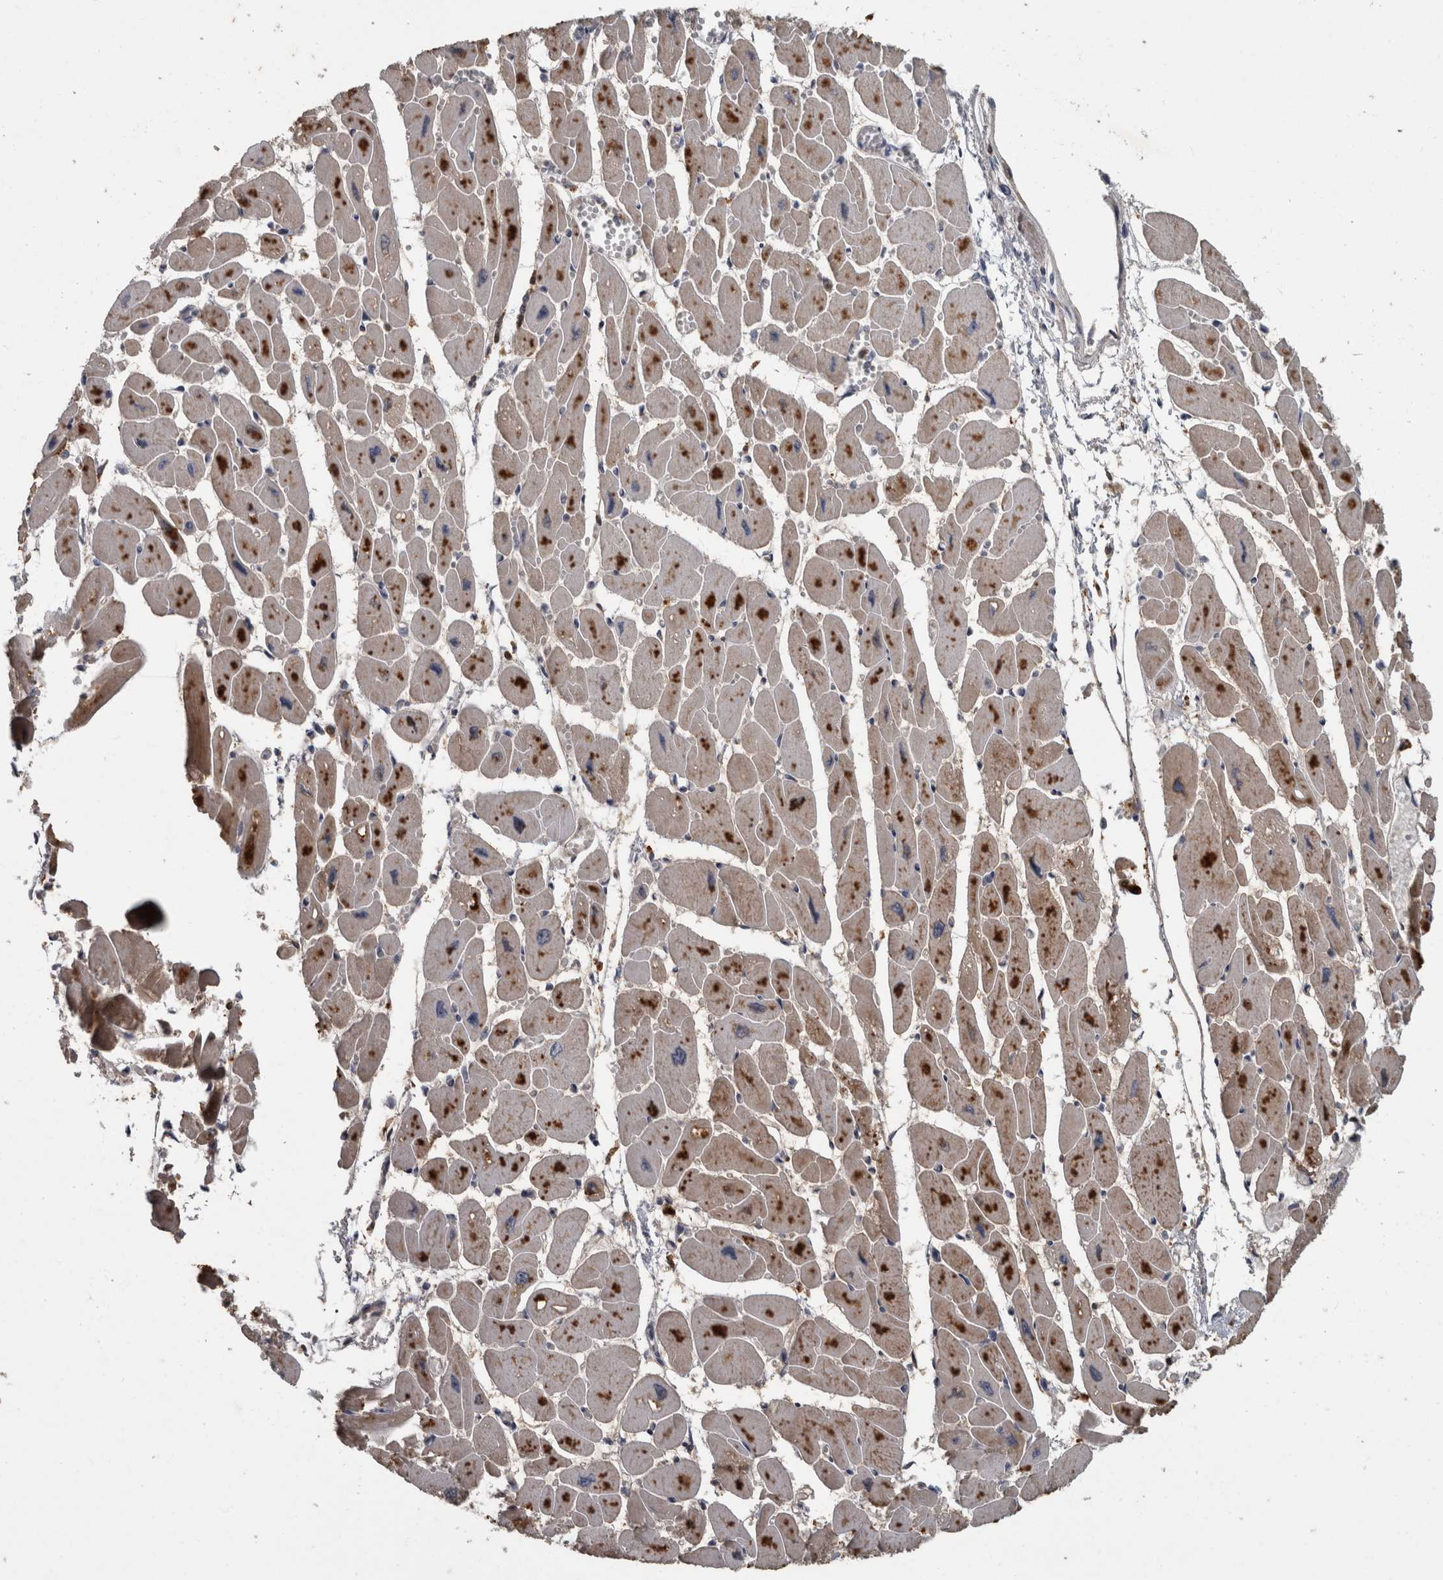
{"staining": {"intensity": "moderate", "quantity": ">75%", "location": "cytoplasmic/membranous"}, "tissue": "heart muscle", "cell_type": "Cardiomyocytes", "image_type": "normal", "snomed": [{"axis": "morphology", "description": "Normal tissue, NOS"}, {"axis": "topography", "description": "Heart"}], "caption": "Immunohistochemical staining of normal heart muscle demonstrates >75% levels of moderate cytoplasmic/membranous protein staining in approximately >75% of cardiomyocytes. The staining is performed using DAB (3,3'-diaminobenzidine) brown chromogen to label protein expression. The nuclei are counter-stained blue using hematoxylin.", "gene": "PPP1R3C", "patient": {"sex": "female", "age": 54}}